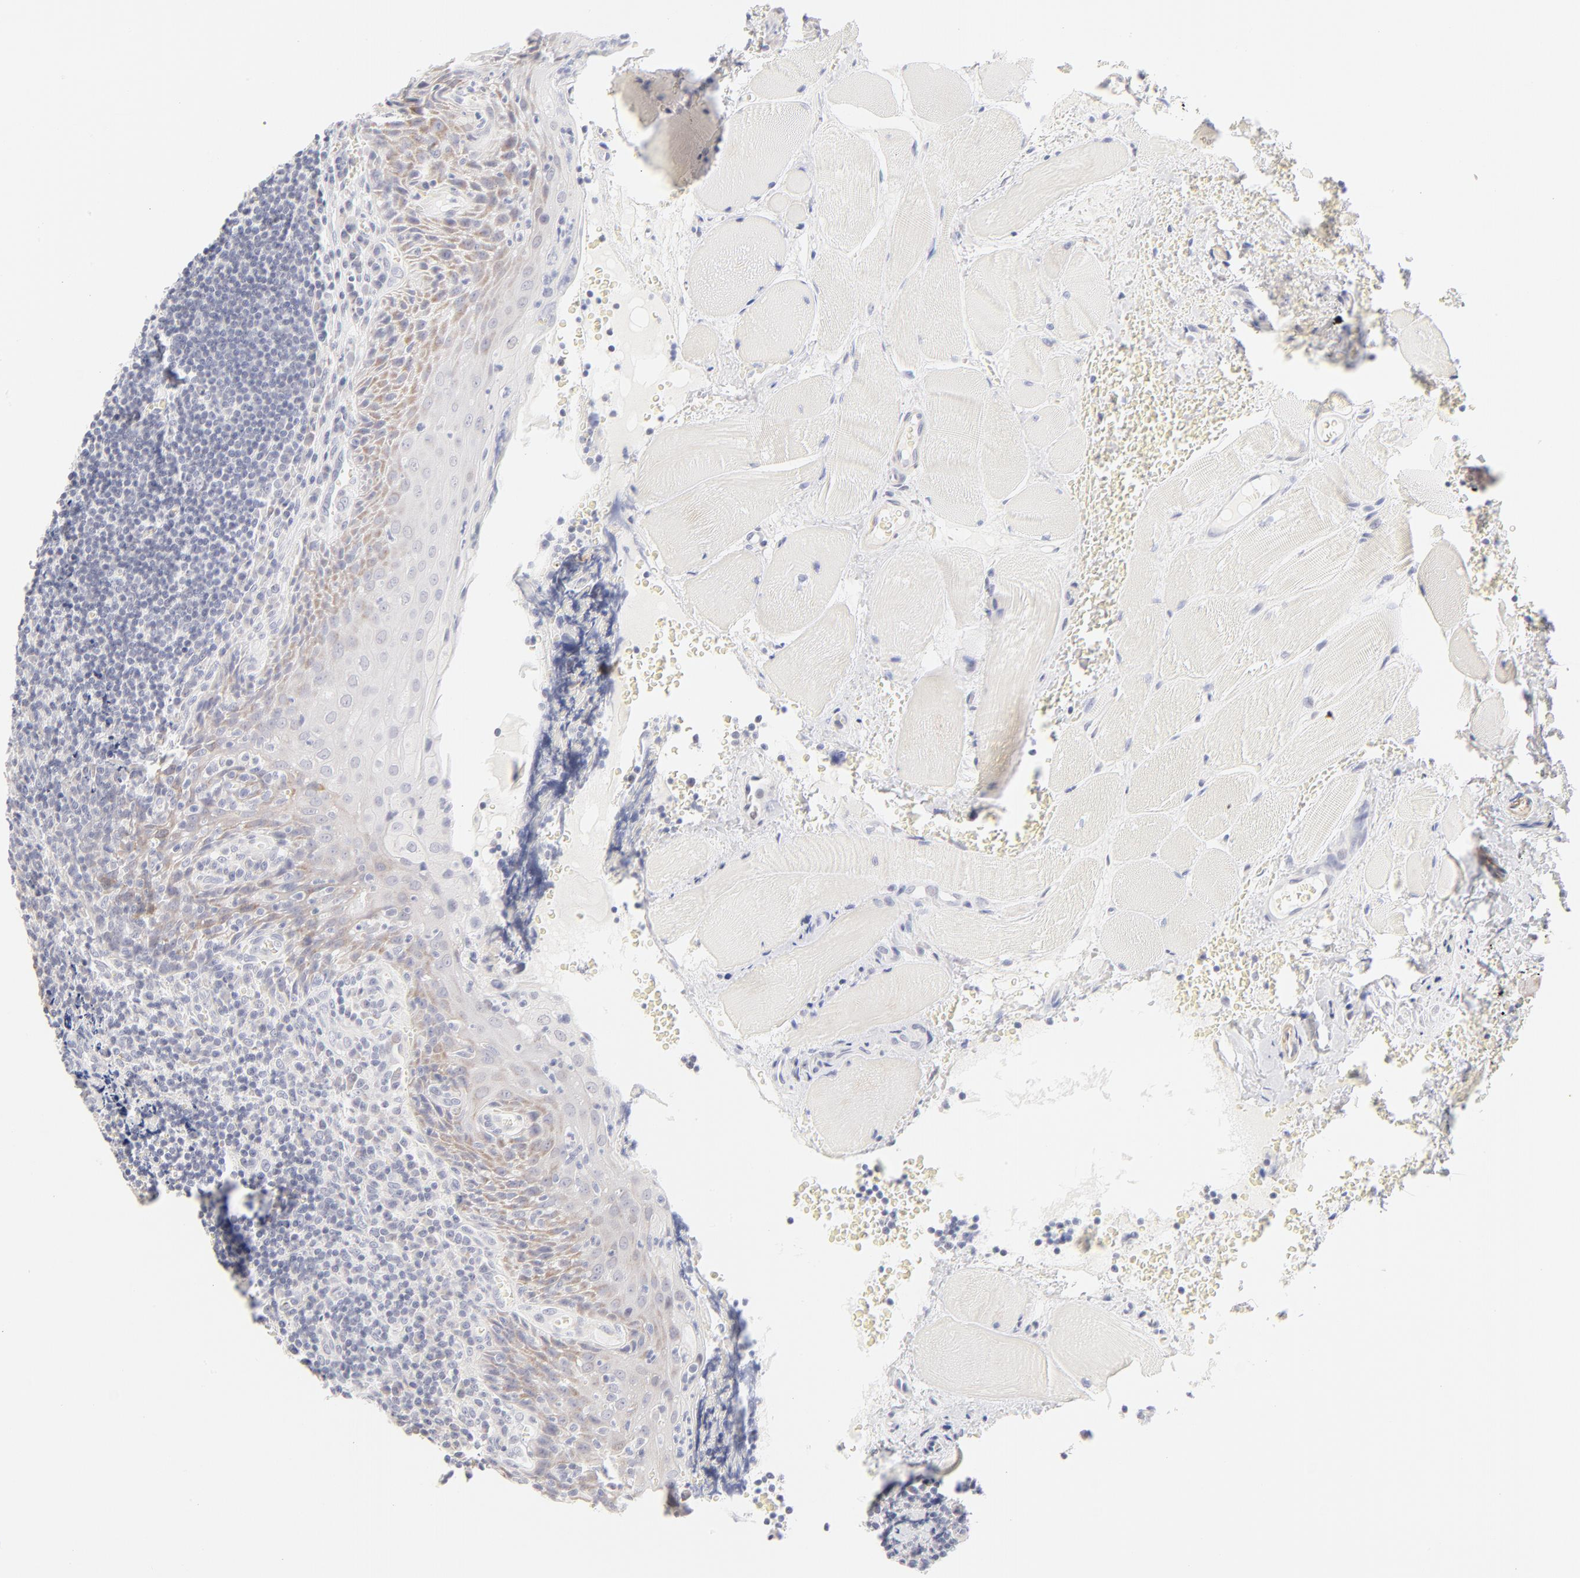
{"staining": {"intensity": "negative", "quantity": "none", "location": "none"}, "tissue": "tonsil", "cell_type": "Germinal center cells", "image_type": "normal", "snomed": [{"axis": "morphology", "description": "Normal tissue, NOS"}, {"axis": "topography", "description": "Tonsil"}], "caption": "Immunohistochemistry of normal human tonsil shows no expression in germinal center cells. (Brightfield microscopy of DAB immunohistochemistry at high magnification).", "gene": "NPNT", "patient": {"sex": "male", "age": 20}}